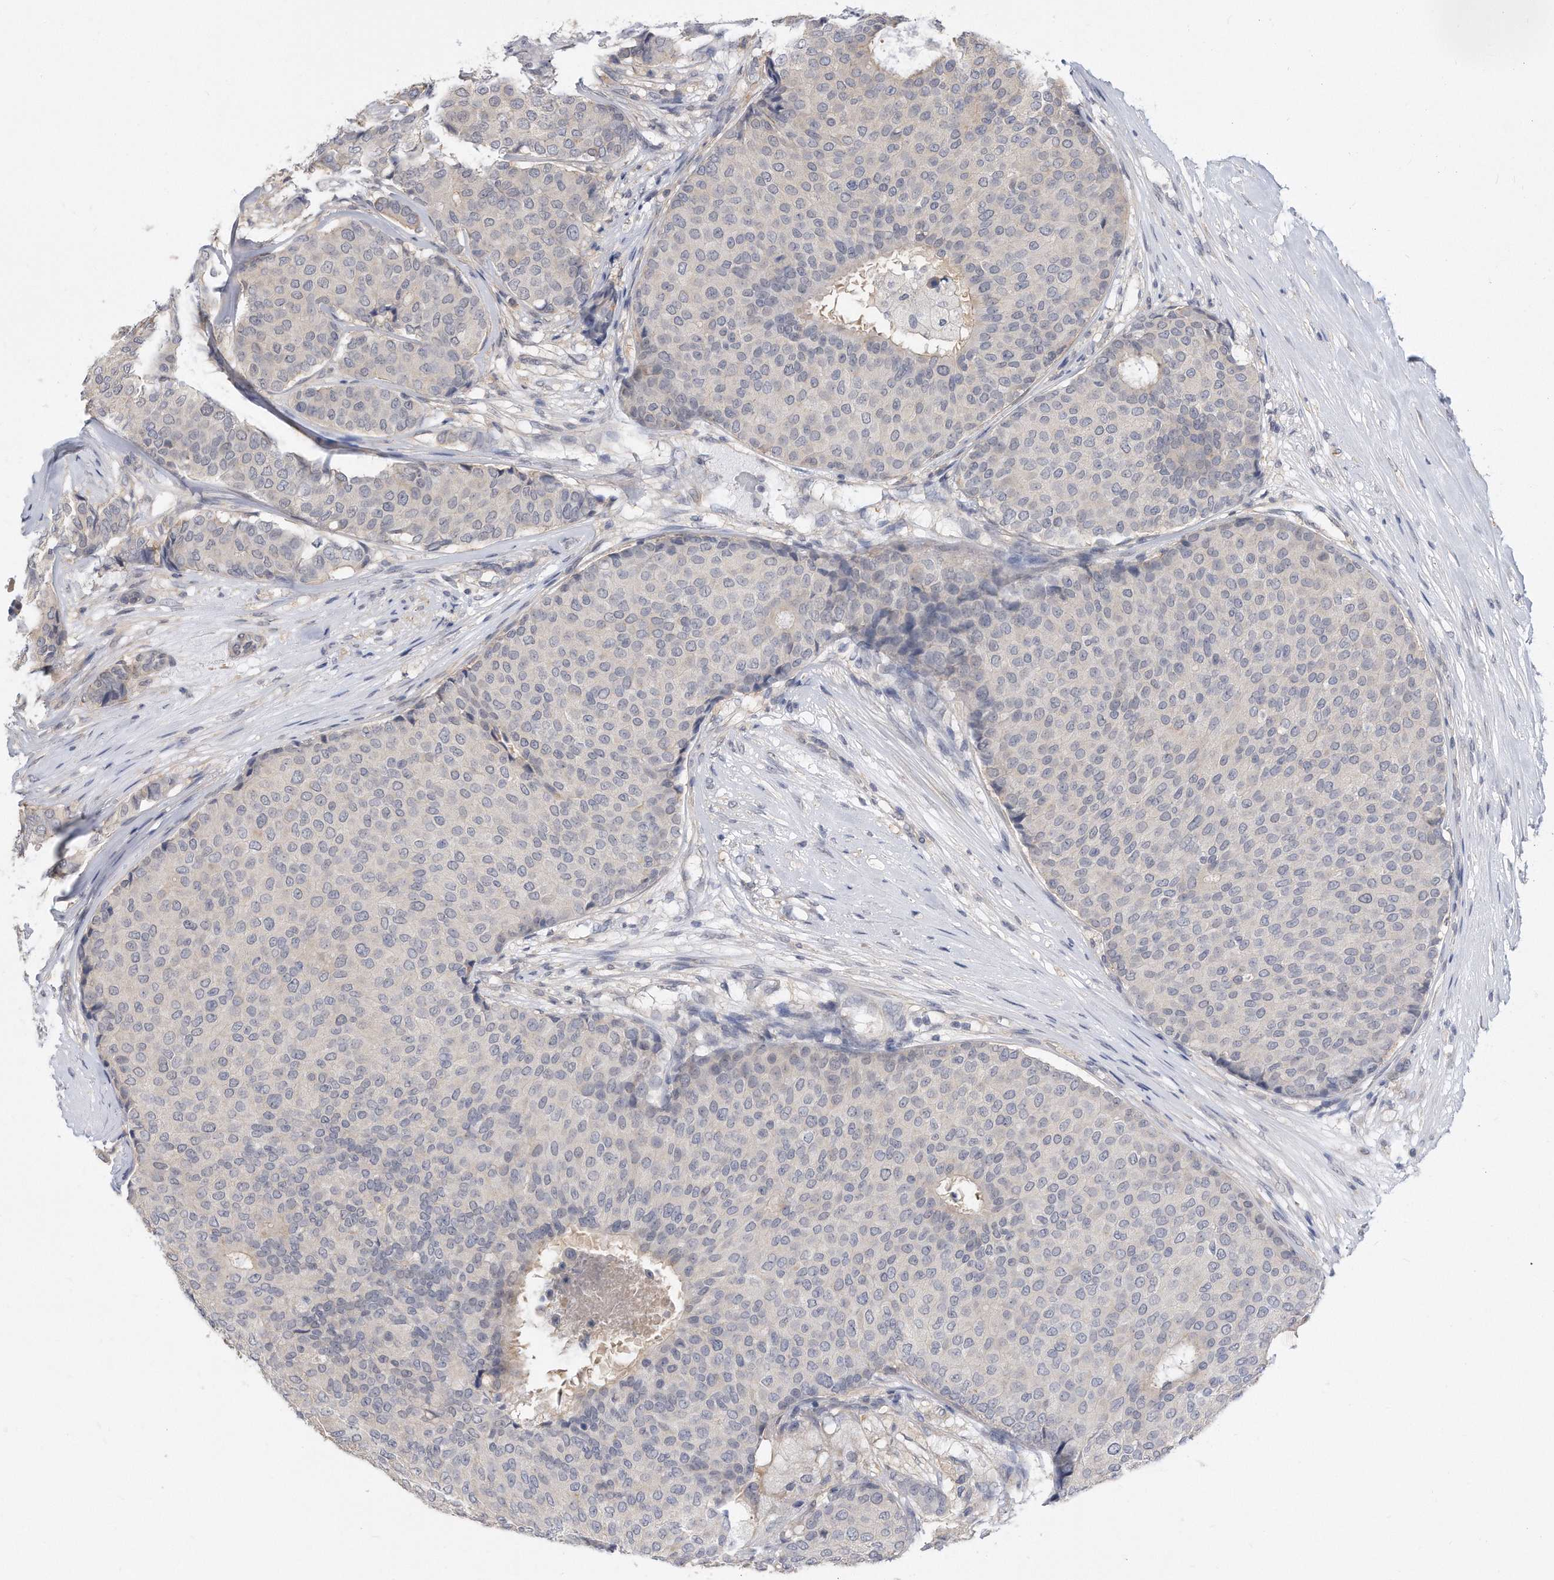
{"staining": {"intensity": "weak", "quantity": "<25%", "location": "cytoplasmic/membranous"}, "tissue": "breast cancer", "cell_type": "Tumor cells", "image_type": "cancer", "snomed": [{"axis": "morphology", "description": "Duct carcinoma"}, {"axis": "topography", "description": "Breast"}], "caption": "High power microscopy micrograph of an immunohistochemistry micrograph of breast invasive ductal carcinoma, revealing no significant expression in tumor cells.", "gene": "TCP1", "patient": {"sex": "female", "age": 75}}